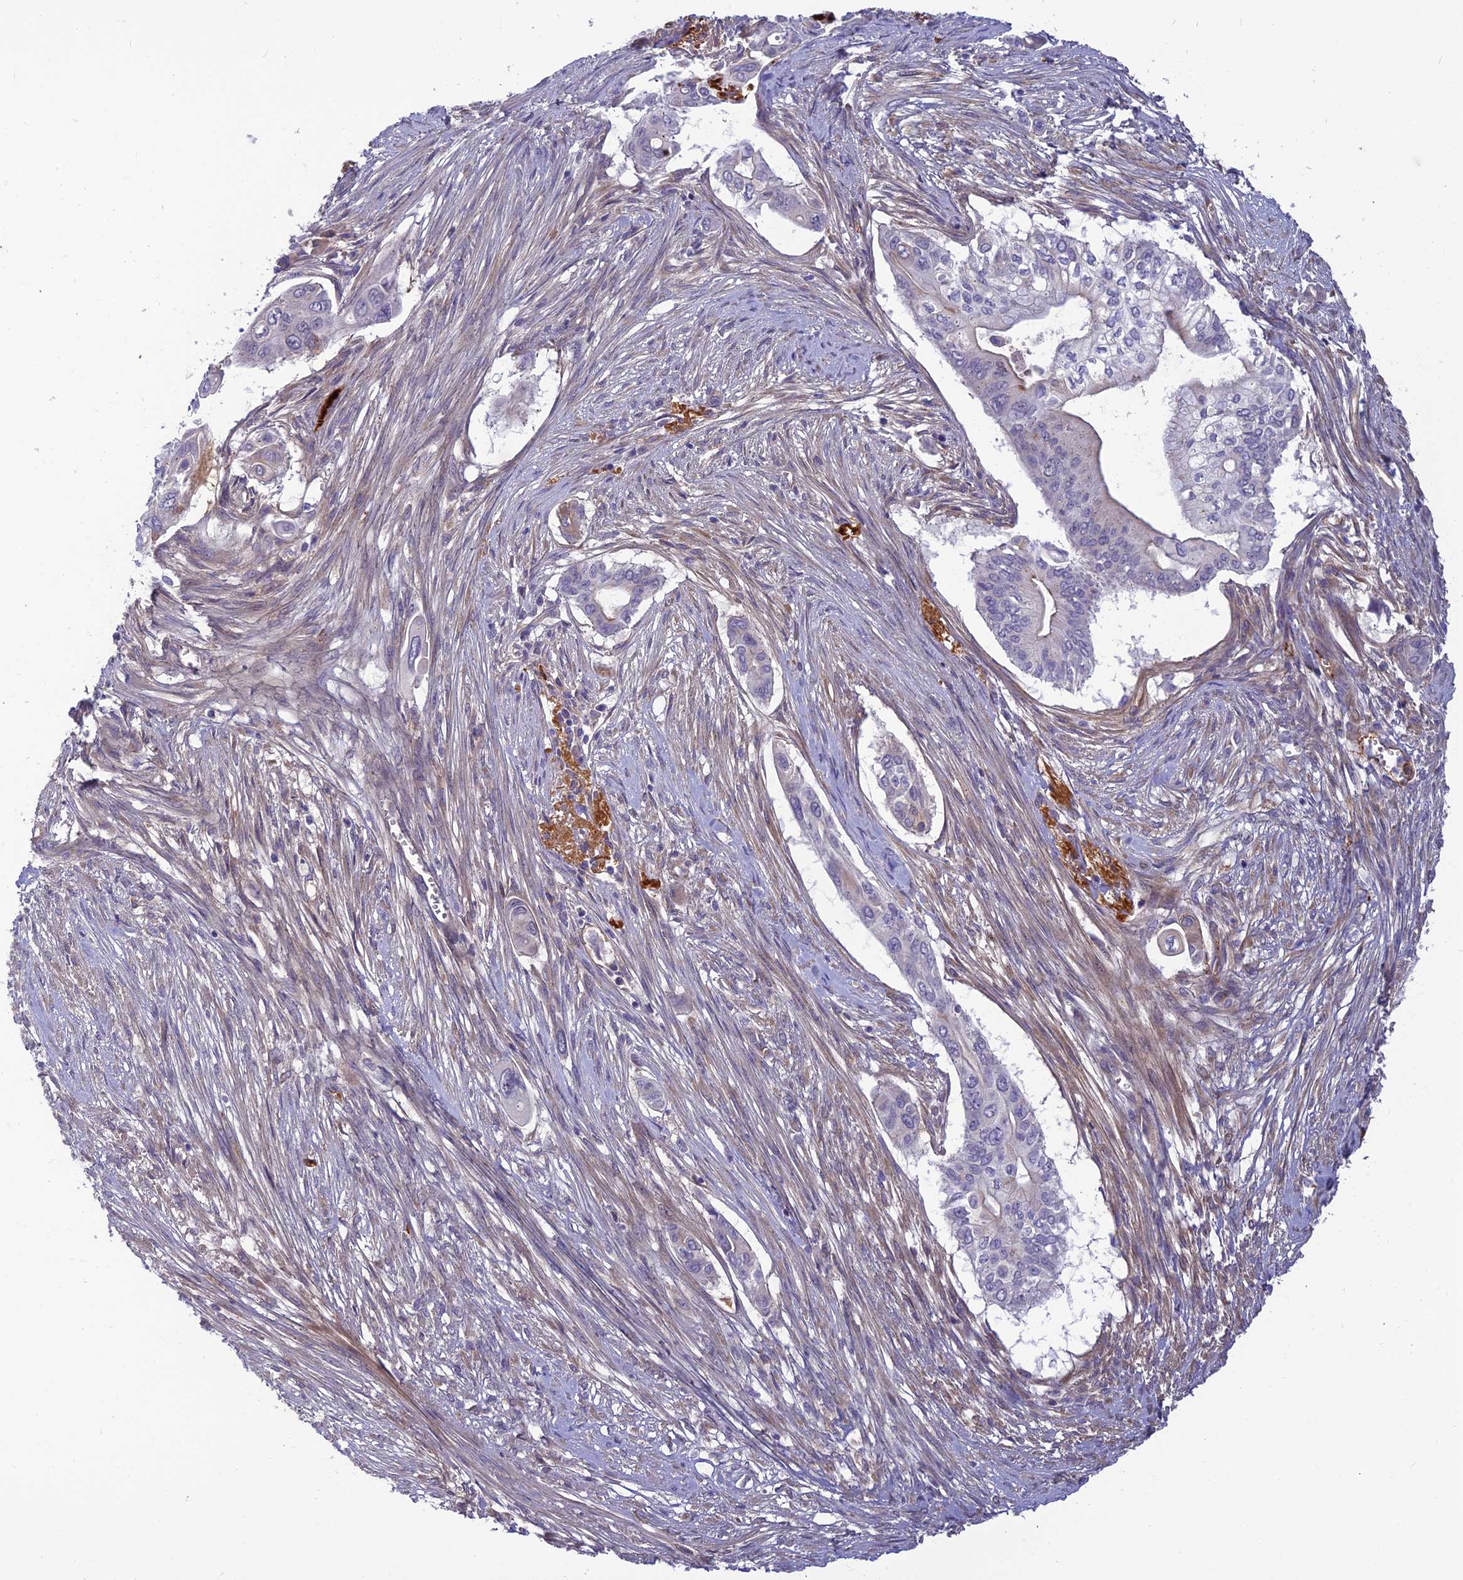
{"staining": {"intensity": "moderate", "quantity": "<25%", "location": "cytoplasmic/membranous"}, "tissue": "pancreatic cancer", "cell_type": "Tumor cells", "image_type": "cancer", "snomed": [{"axis": "morphology", "description": "Adenocarcinoma, NOS"}, {"axis": "topography", "description": "Pancreas"}], "caption": "Pancreatic cancer stained for a protein reveals moderate cytoplasmic/membranous positivity in tumor cells.", "gene": "CLEC11A", "patient": {"sex": "male", "age": 68}}